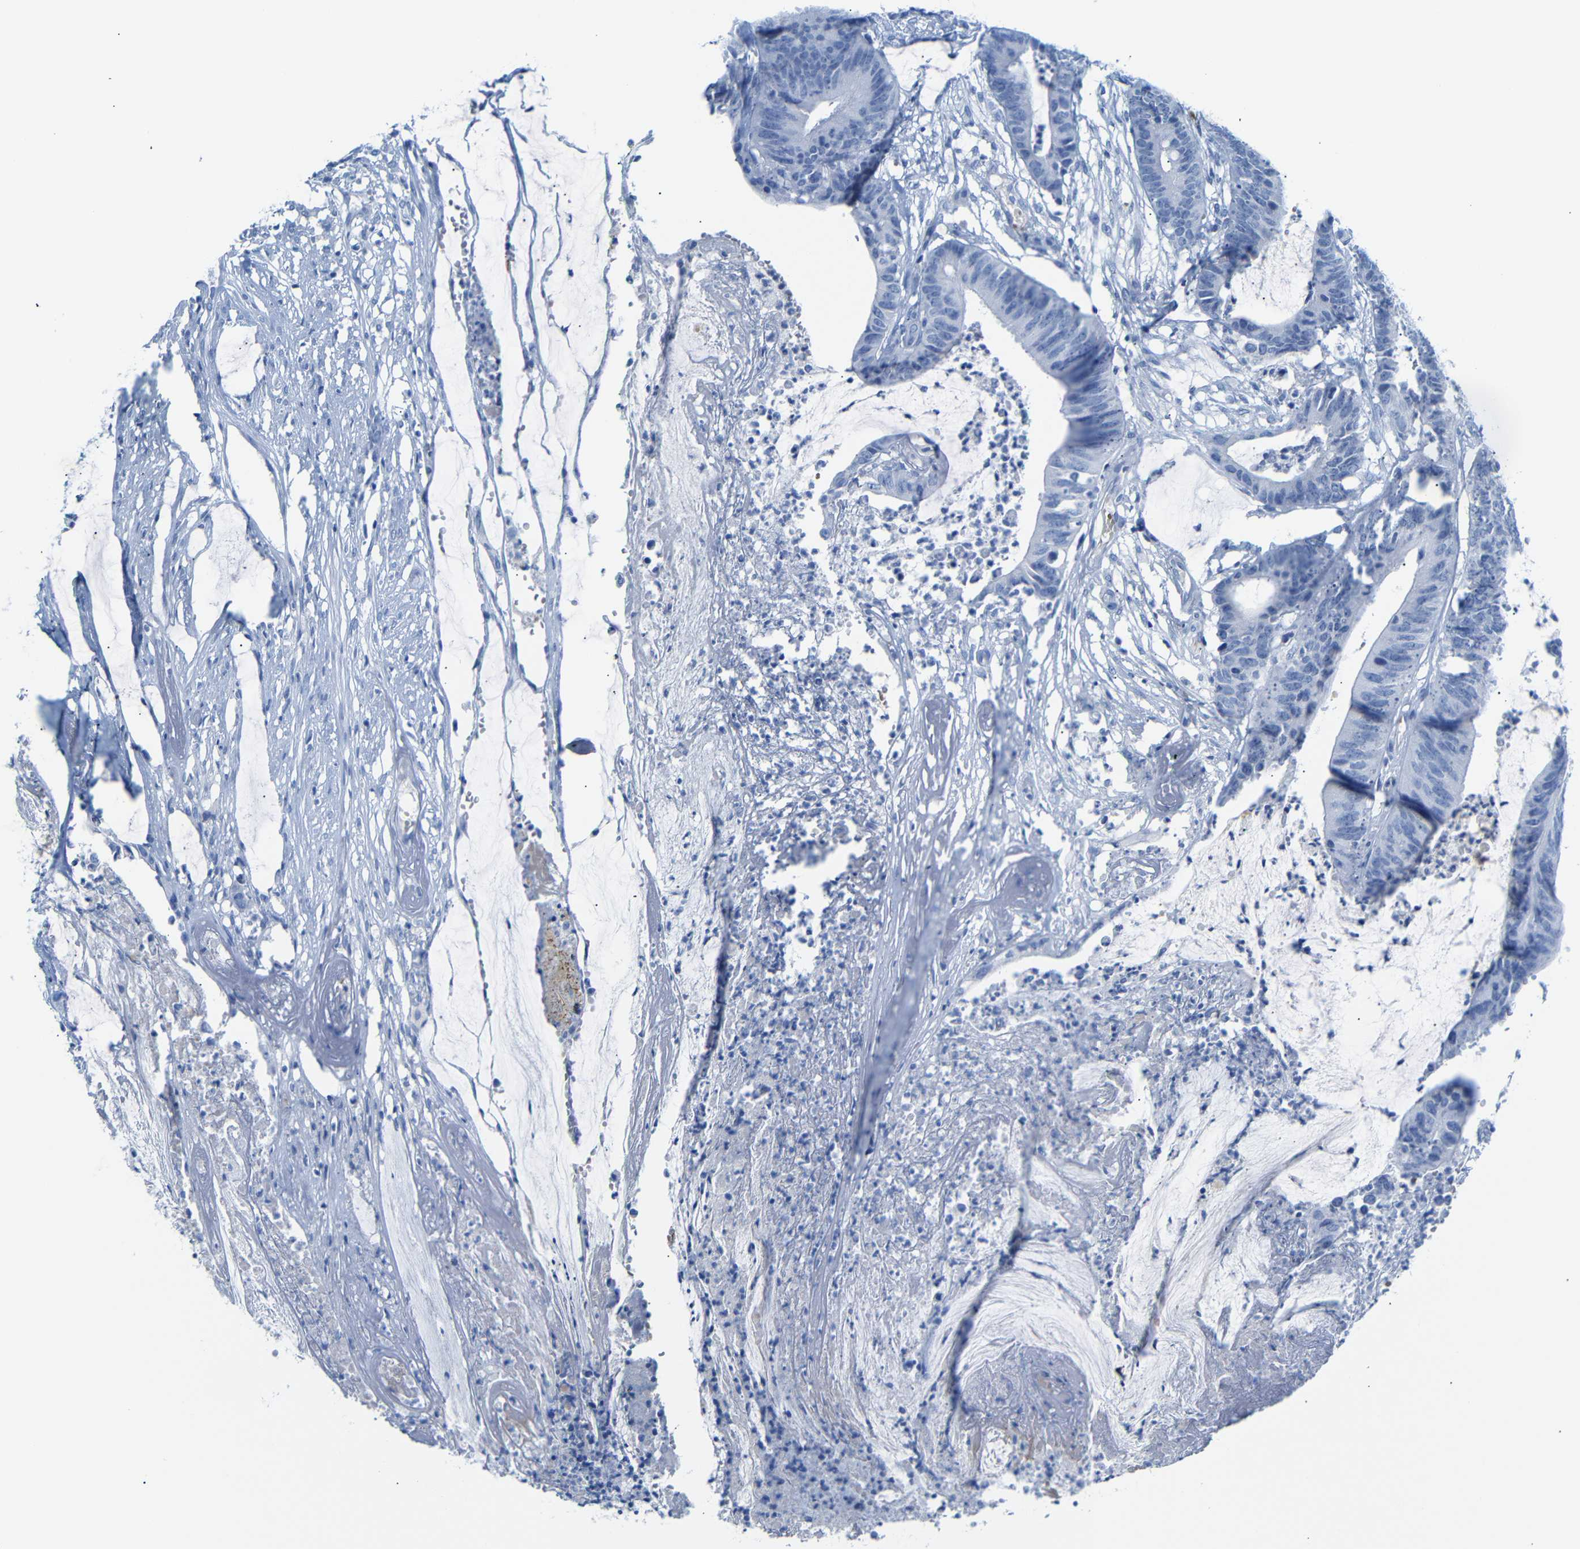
{"staining": {"intensity": "negative", "quantity": "none", "location": "none"}, "tissue": "colorectal cancer", "cell_type": "Tumor cells", "image_type": "cancer", "snomed": [{"axis": "morphology", "description": "Adenocarcinoma, NOS"}, {"axis": "topography", "description": "Rectum"}], "caption": "This photomicrograph is of colorectal cancer (adenocarcinoma) stained with immunohistochemistry to label a protein in brown with the nuclei are counter-stained blue. There is no positivity in tumor cells.", "gene": "ERVMER34-1", "patient": {"sex": "female", "age": 66}}